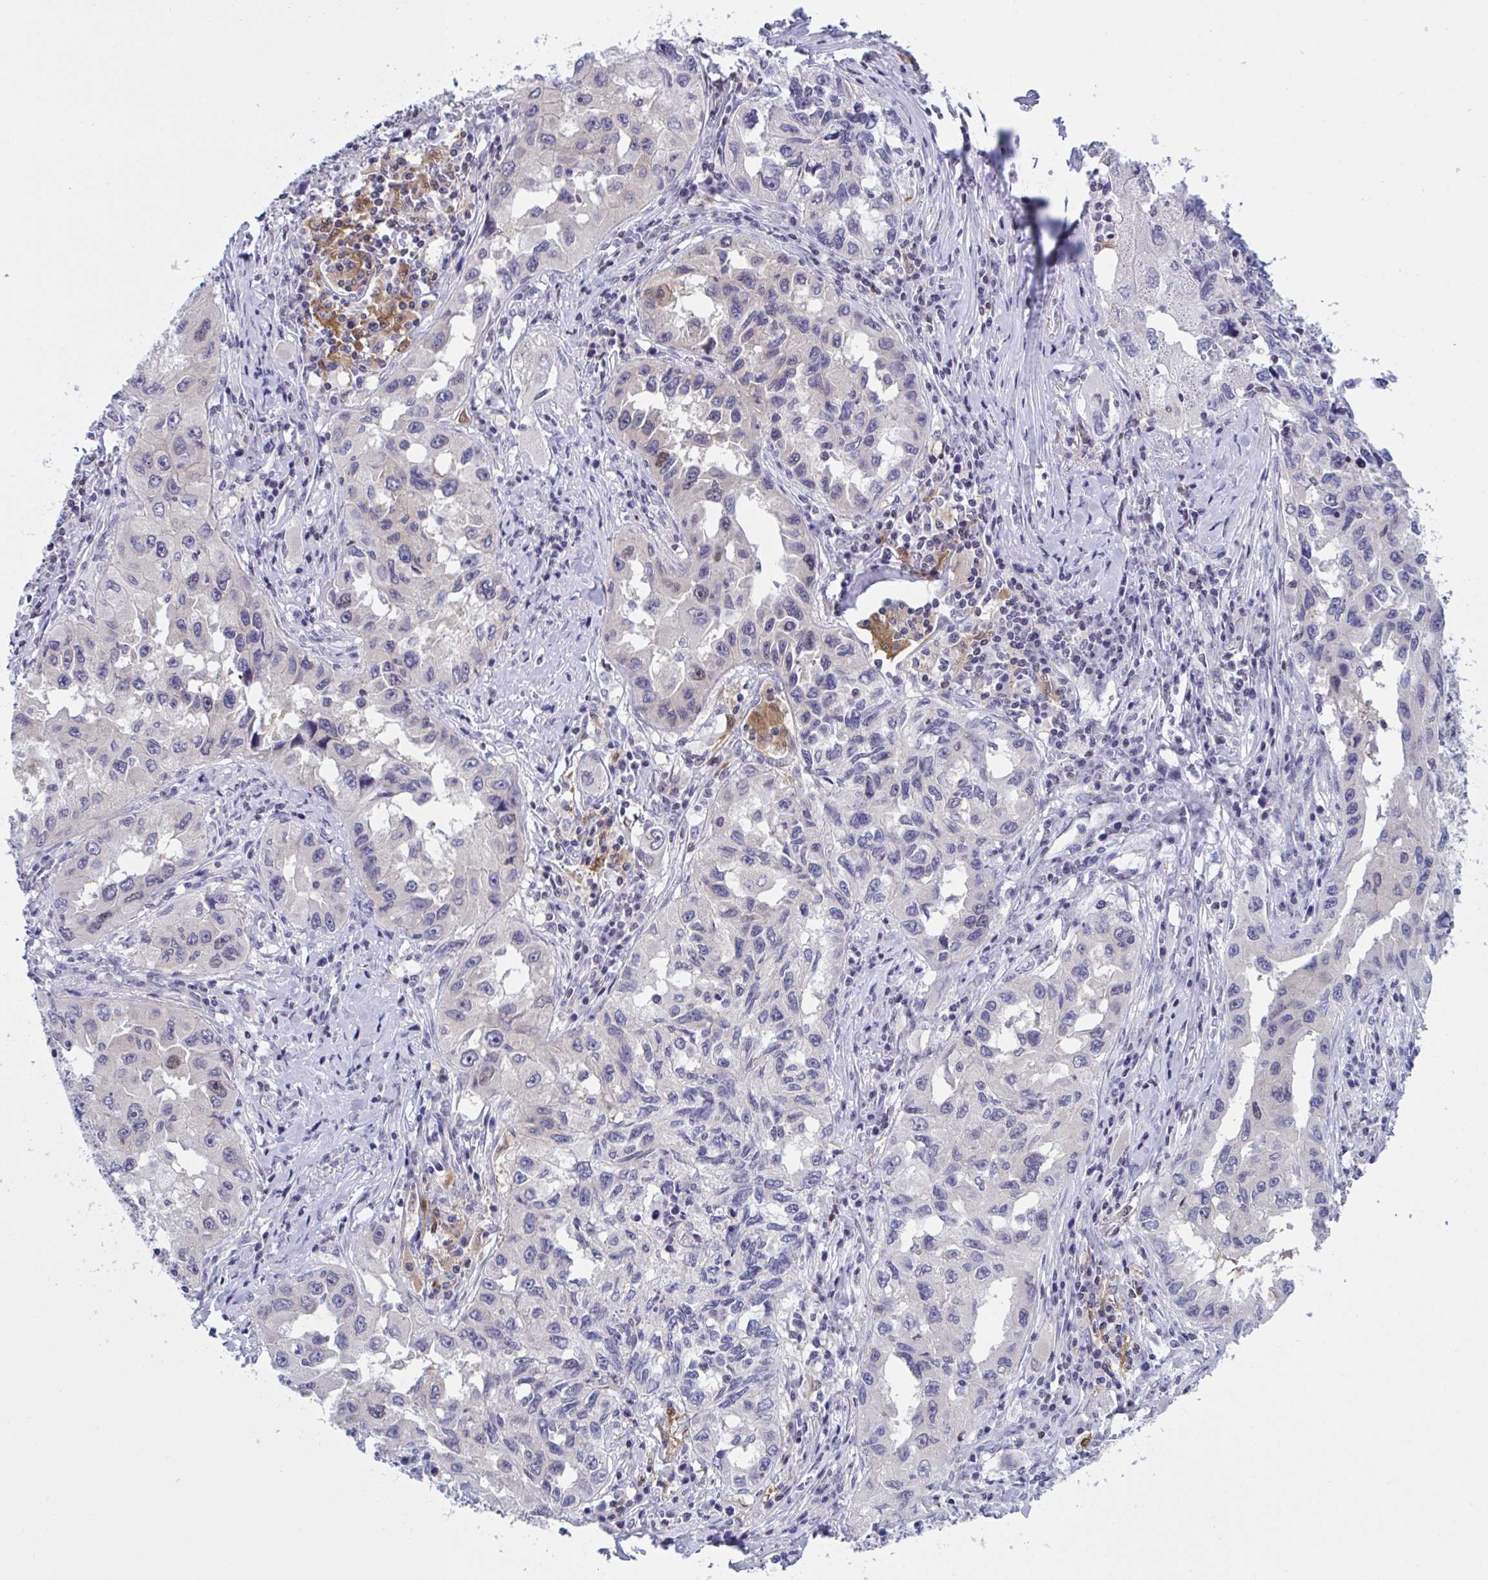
{"staining": {"intensity": "negative", "quantity": "none", "location": "none"}, "tissue": "lung cancer", "cell_type": "Tumor cells", "image_type": "cancer", "snomed": [{"axis": "morphology", "description": "Adenocarcinoma, NOS"}, {"axis": "topography", "description": "Lung"}], "caption": "High power microscopy micrograph of an immunohistochemistry (IHC) image of lung adenocarcinoma, revealing no significant expression in tumor cells.", "gene": "SNX11", "patient": {"sex": "female", "age": 73}}